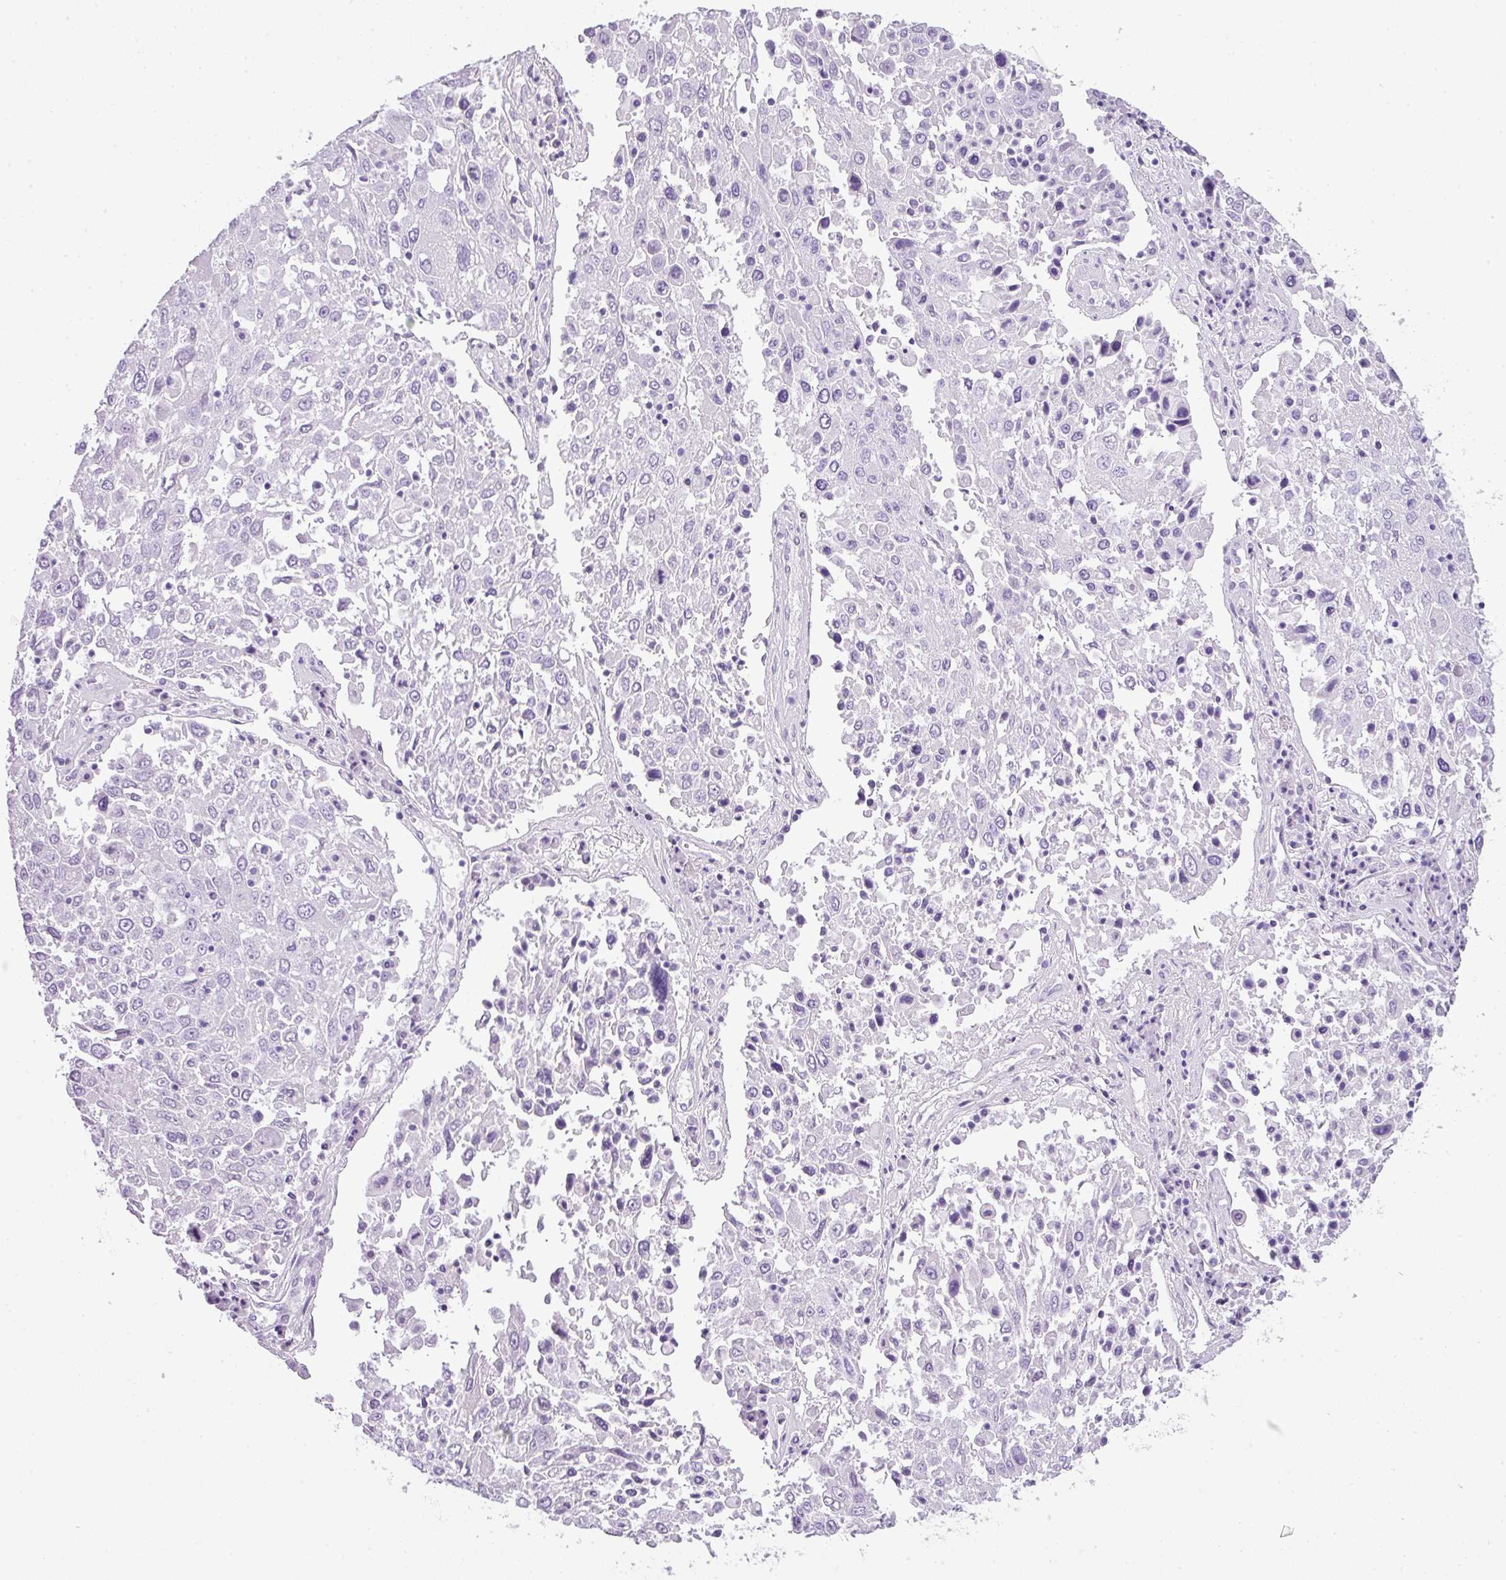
{"staining": {"intensity": "negative", "quantity": "none", "location": "none"}, "tissue": "lung cancer", "cell_type": "Tumor cells", "image_type": "cancer", "snomed": [{"axis": "morphology", "description": "Squamous cell carcinoma, NOS"}, {"axis": "topography", "description": "Lung"}], "caption": "Lung squamous cell carcinoma was stained to show a protein in brown. There is no significant expression in tumor cells. The staining is performed using DAB brown chromogen with nuclei counter-stained in using hematoxylin.", "gene": "TNP1", "patient": {"sex": "male", "age": 65}}